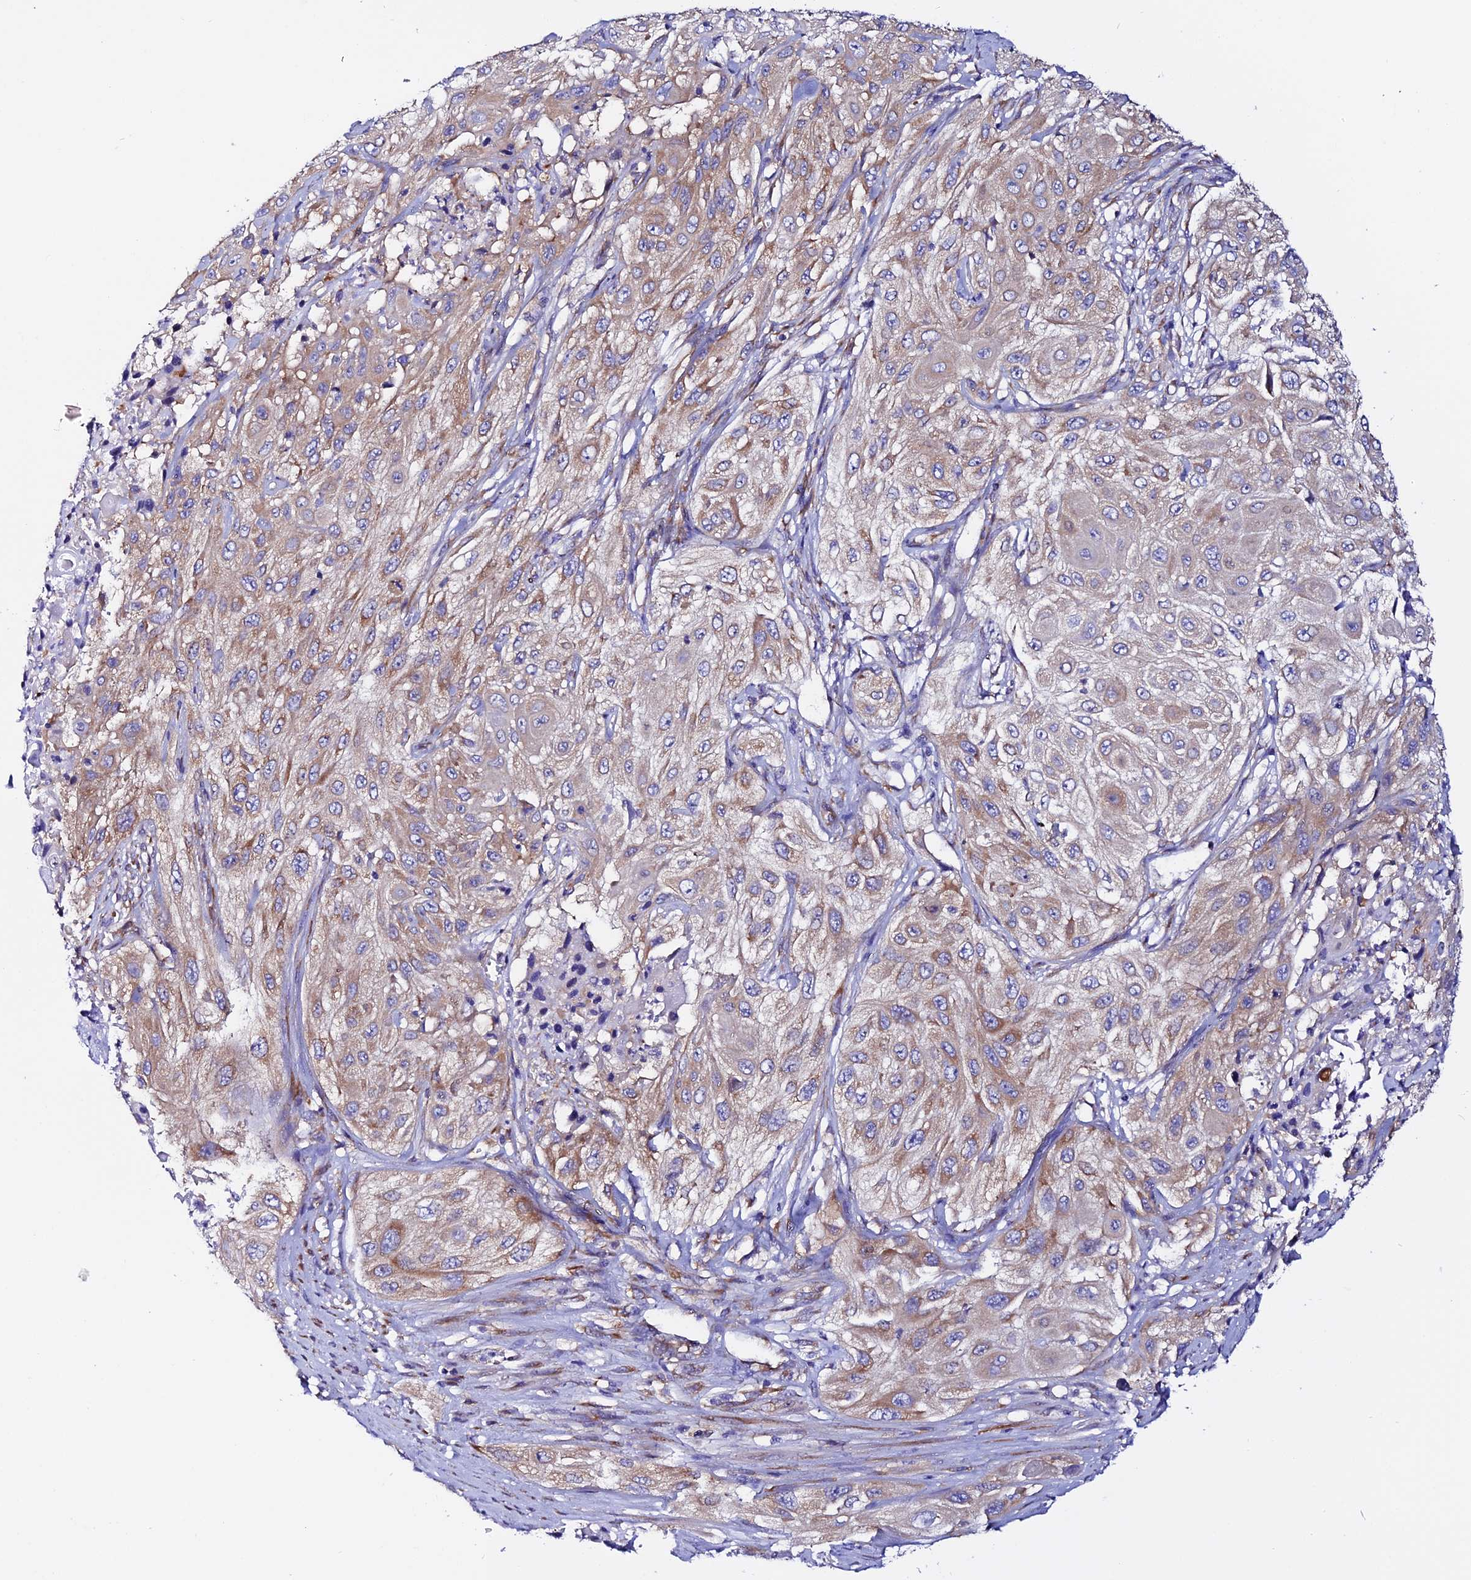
{"staining": {"intensity": "moderate", "quantity": ">75%", "location": "cytoplasmic/membranous"}, "tissue": "cervical cancer", "cell_type": "Tumor cells", "image_type": "cancer", "snomed": [{"axis": "morphology", "description": "Squamous cell carcinoma, NOS"}, {"axis": "topography", "description": "Cervix"}], "caption": "Cervical cancer (squamous cell carcinoma) stained with a brown dye exhibits moderate cytoplasmic/membranous positive expression in about >75% of tumor cells.", "gene": "EEF1G", "patient": {"sex": "female", "age": 42}}